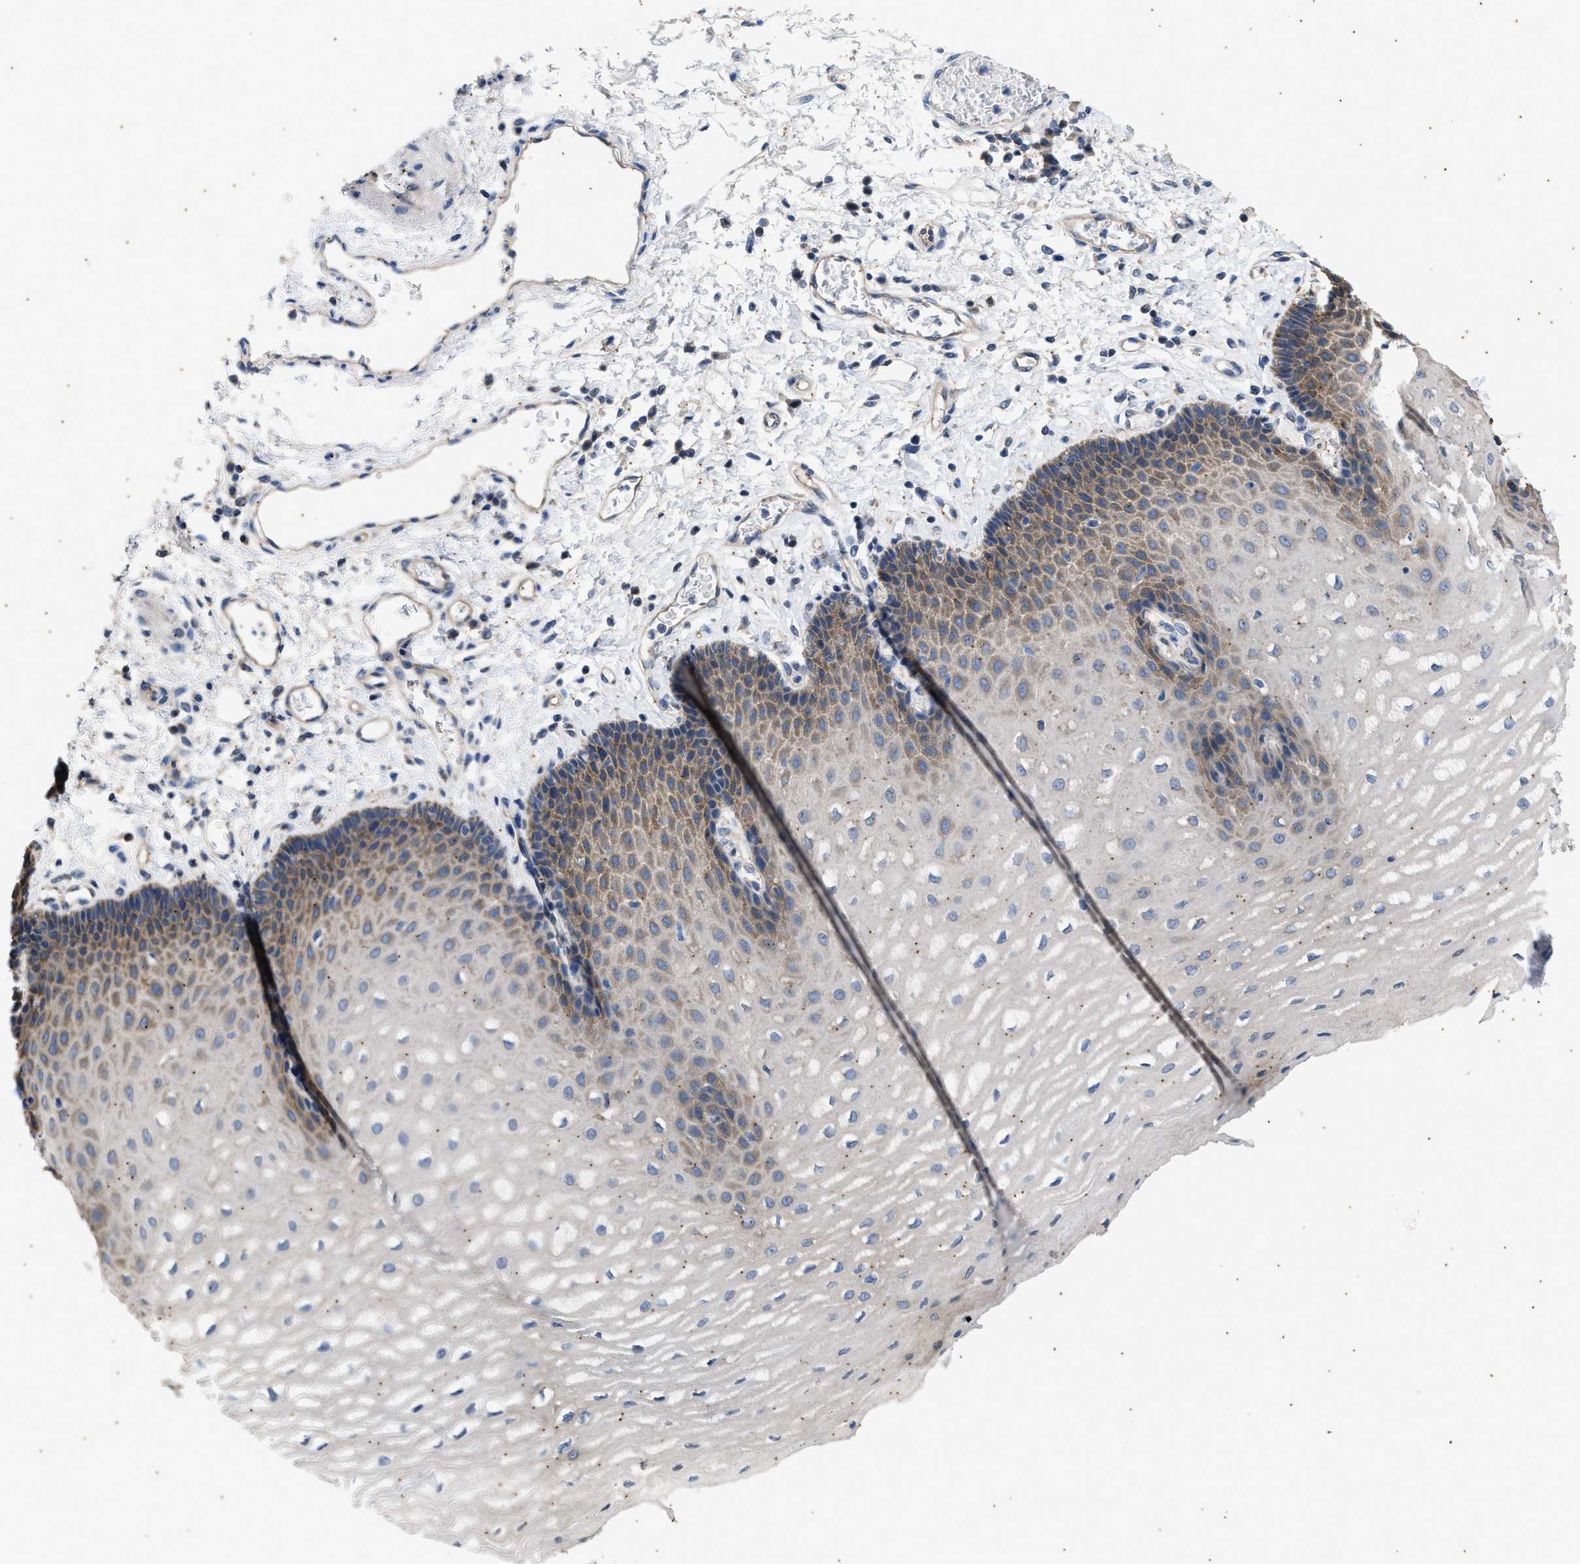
{"staining": {"intensity": "moderate", "quantity": "25%-75%", "location": "cytoplasmic/membranous"}, "tissue": "esophagus", "cell_type": "Squamous epithelial cells", "image_type": "normal", "snomed": [{"axis": "morphology", "description": "Normal tissue, NOS"}, {"axis": "topography", "description": "Esophagus"}], "caption": "Protein expression analysis of normal esophagus exhibits moderate cytoplasmic/membranous positivity in about 25%-75% of squamous epithelial cells.", "gene": "COX19", "patient": {"sex": "male", "age": 54}}